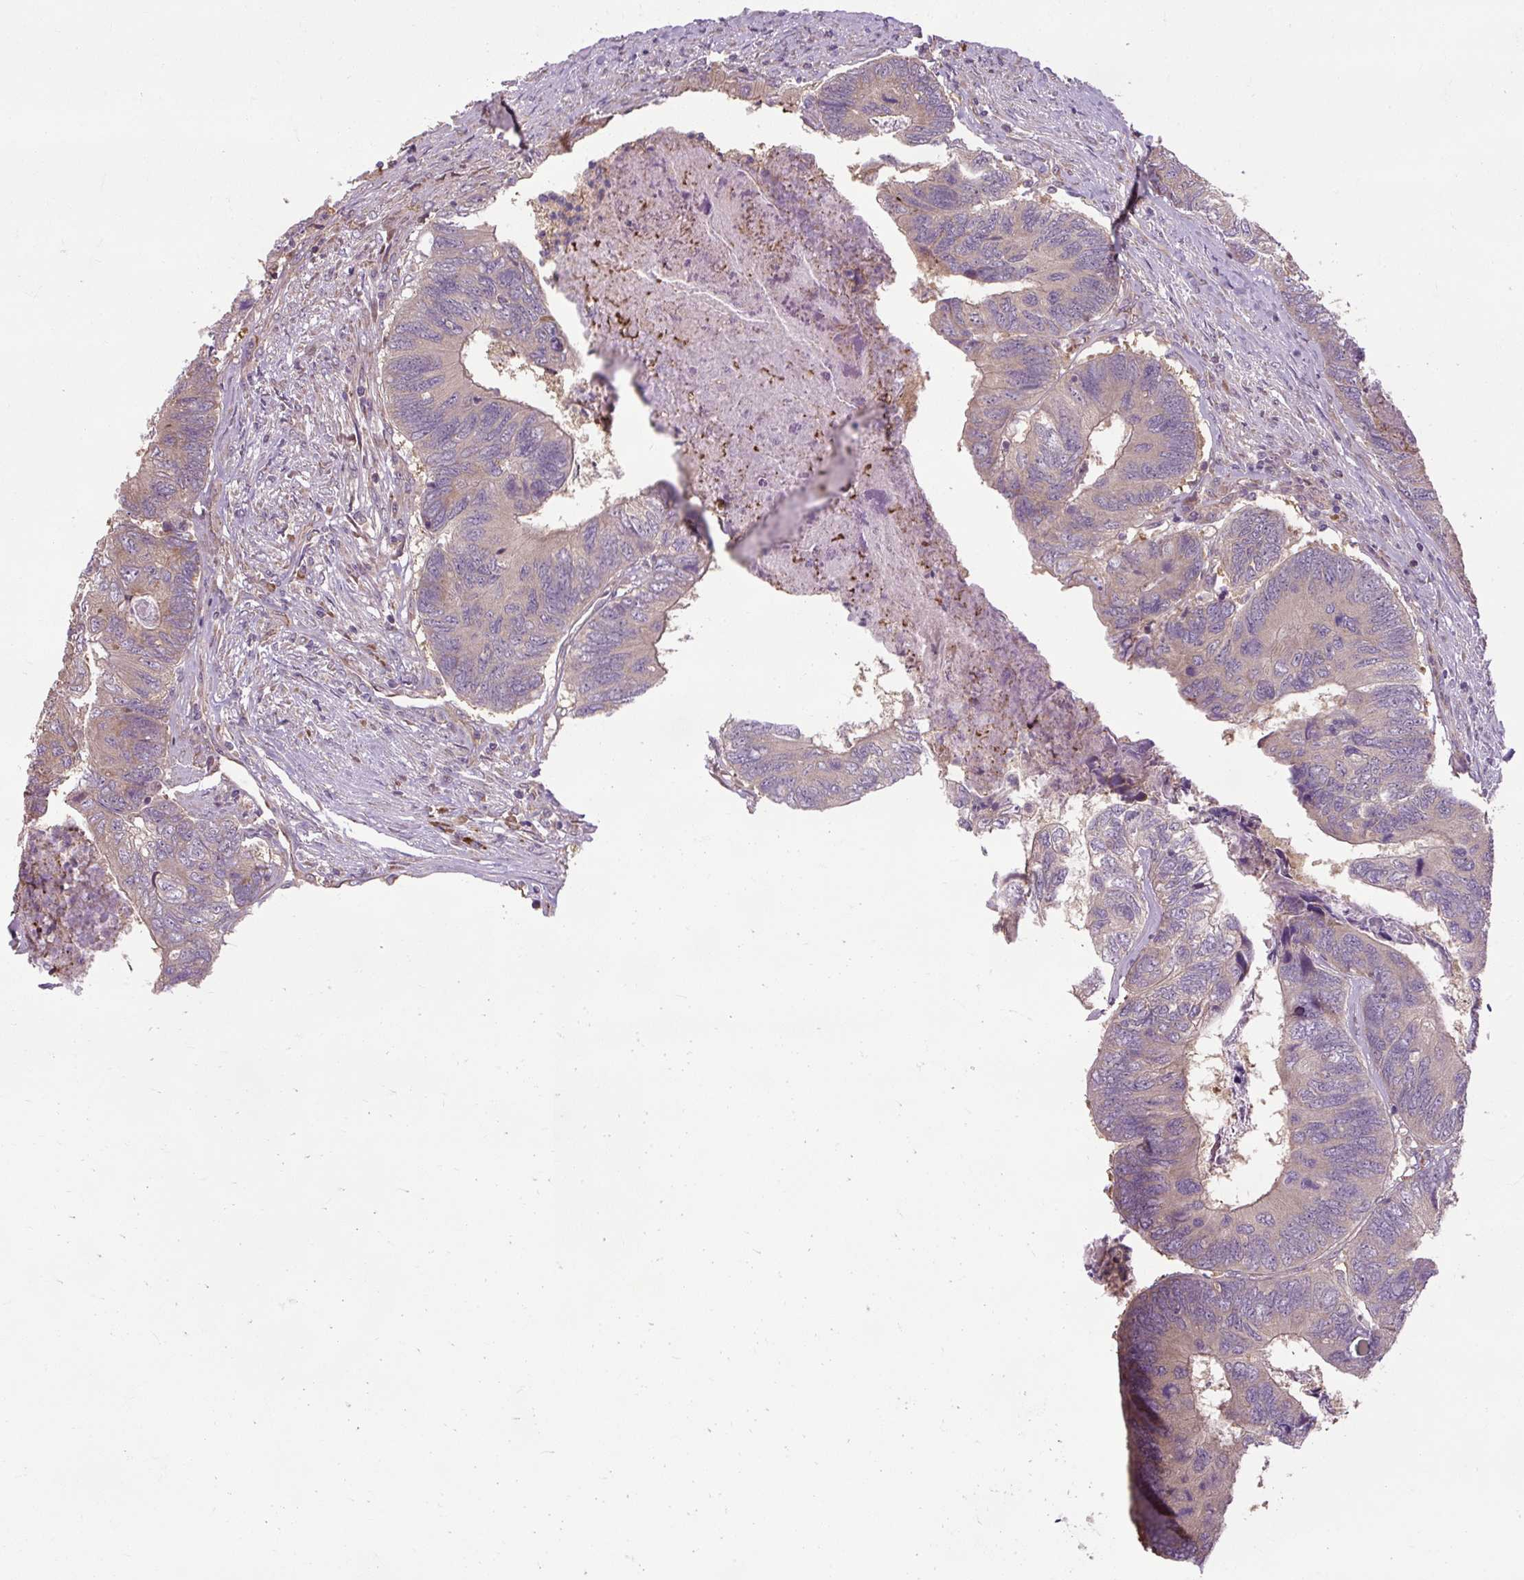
{"staining": {"intensity": "moderate", "quantity": "<25%", "location": "cytoplasmic/membranous"}, "tissue": "colorectal cancer", "cell_type": "Tumor cells", "image_type": "cancer", "snomed": [{"axis": "morphology", "description": "Adenocarcinoma, NOS"}, {"axis": "topography", "description": "Colon"}], "caption": "Colorectal cancer (adenocarcinoma) stained with a protein marker displays moderate staining in tumor cells.", "gene": "FLRT1", "patient": {"sex": "female", "age": 67}}